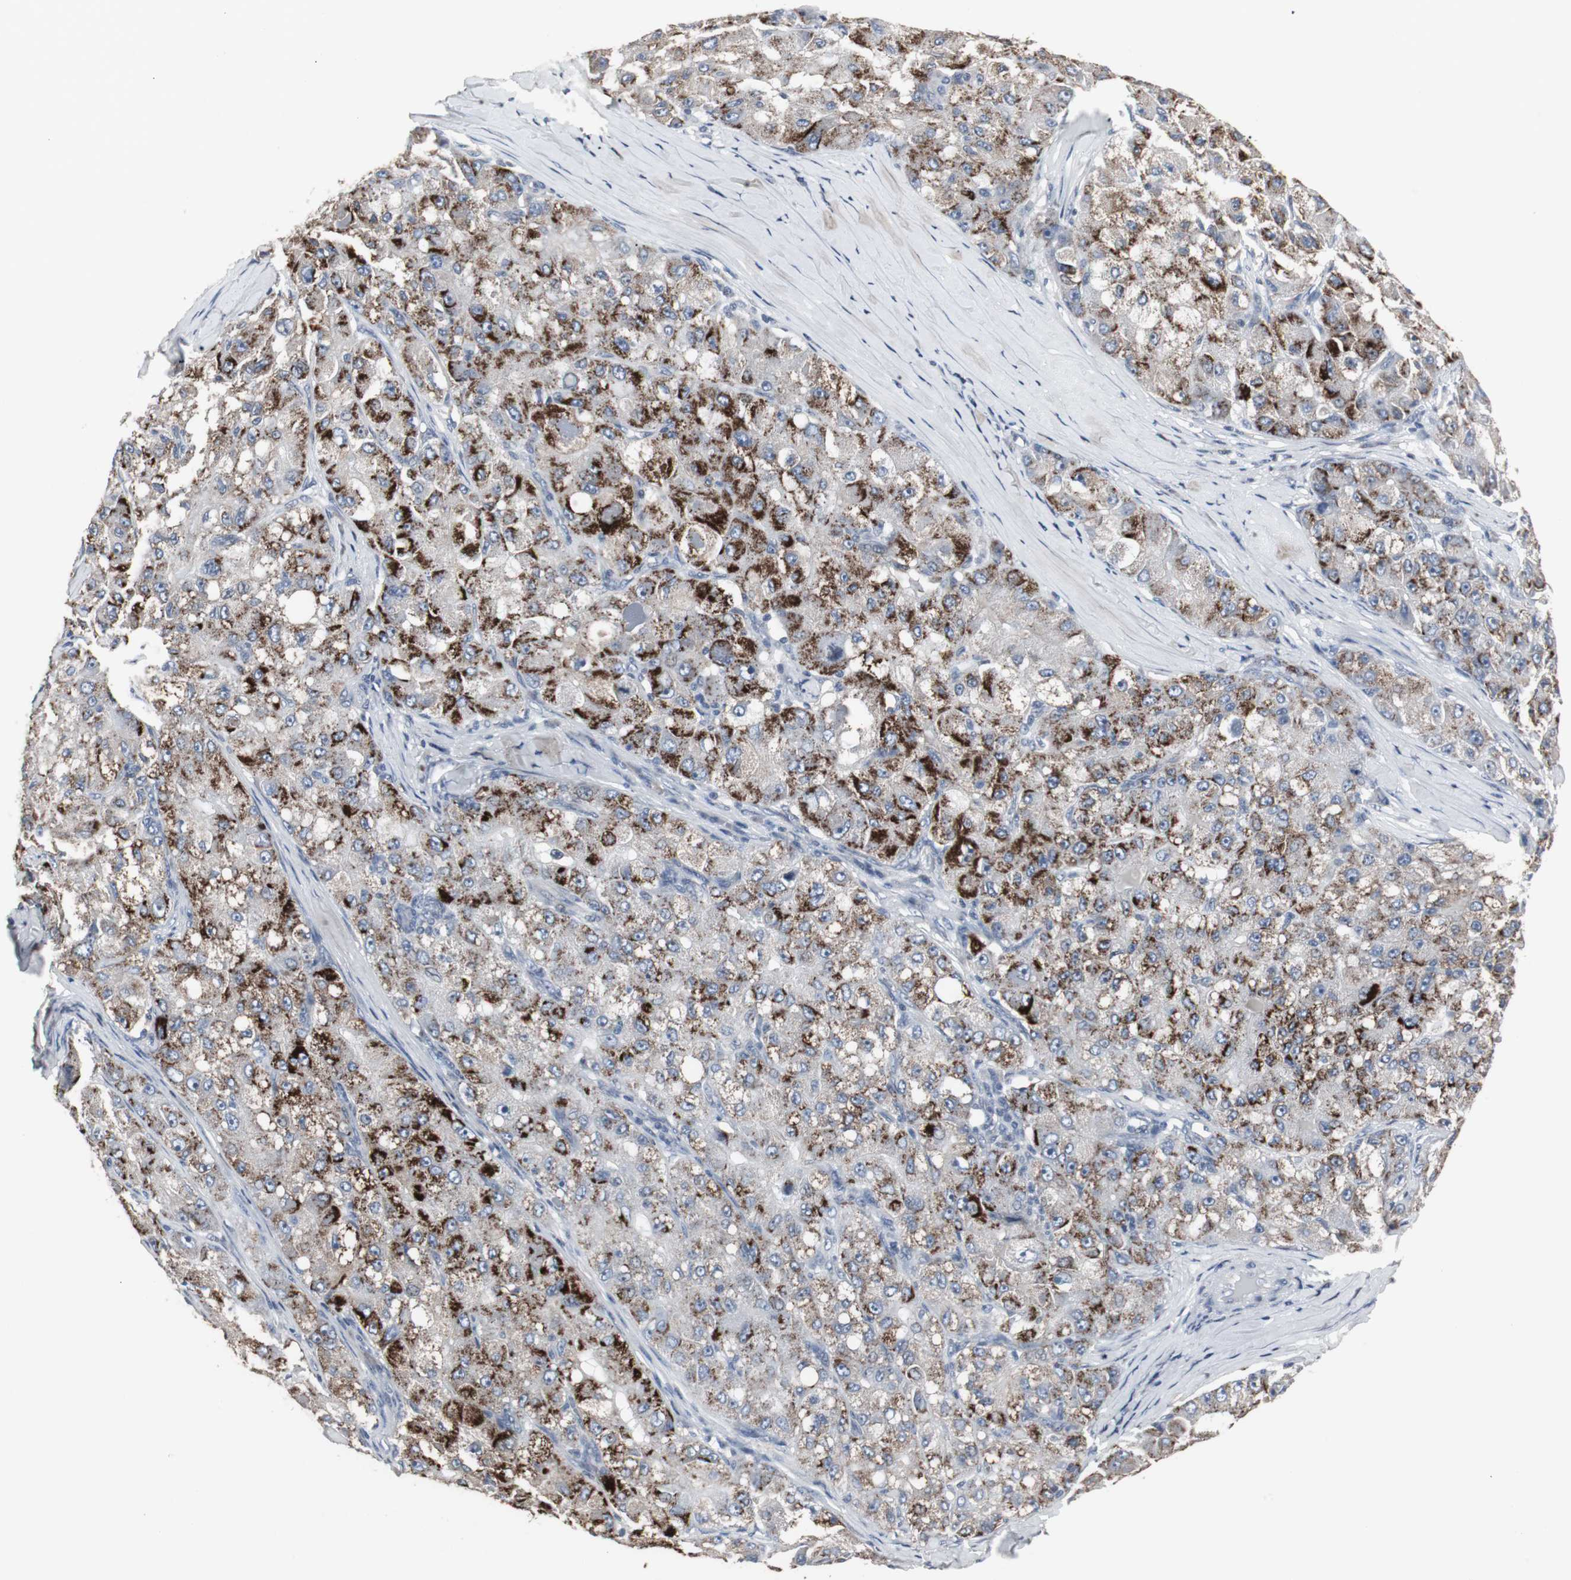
{"staining": {"intensity": "strong", "quantity": "<25%", "location": "cytoplasmic/membranous"}, "tissue": "liver cancer", "cell_type": "Tumor cells", "image_type": "cancer", "snomed": [{"axis": "morphology", "description": "Carcinoma, Hepatocellular, NOS"}, {"axis": "topography", "description": "Liver"}], "caption": "Strong cytoplasmic/membranous protein positivity is present in about <25% of tumor cells in hepatocellular carcinoma (liver).", "gene": "ACAA1", "patient": {"sex": "male", "age": 80}}